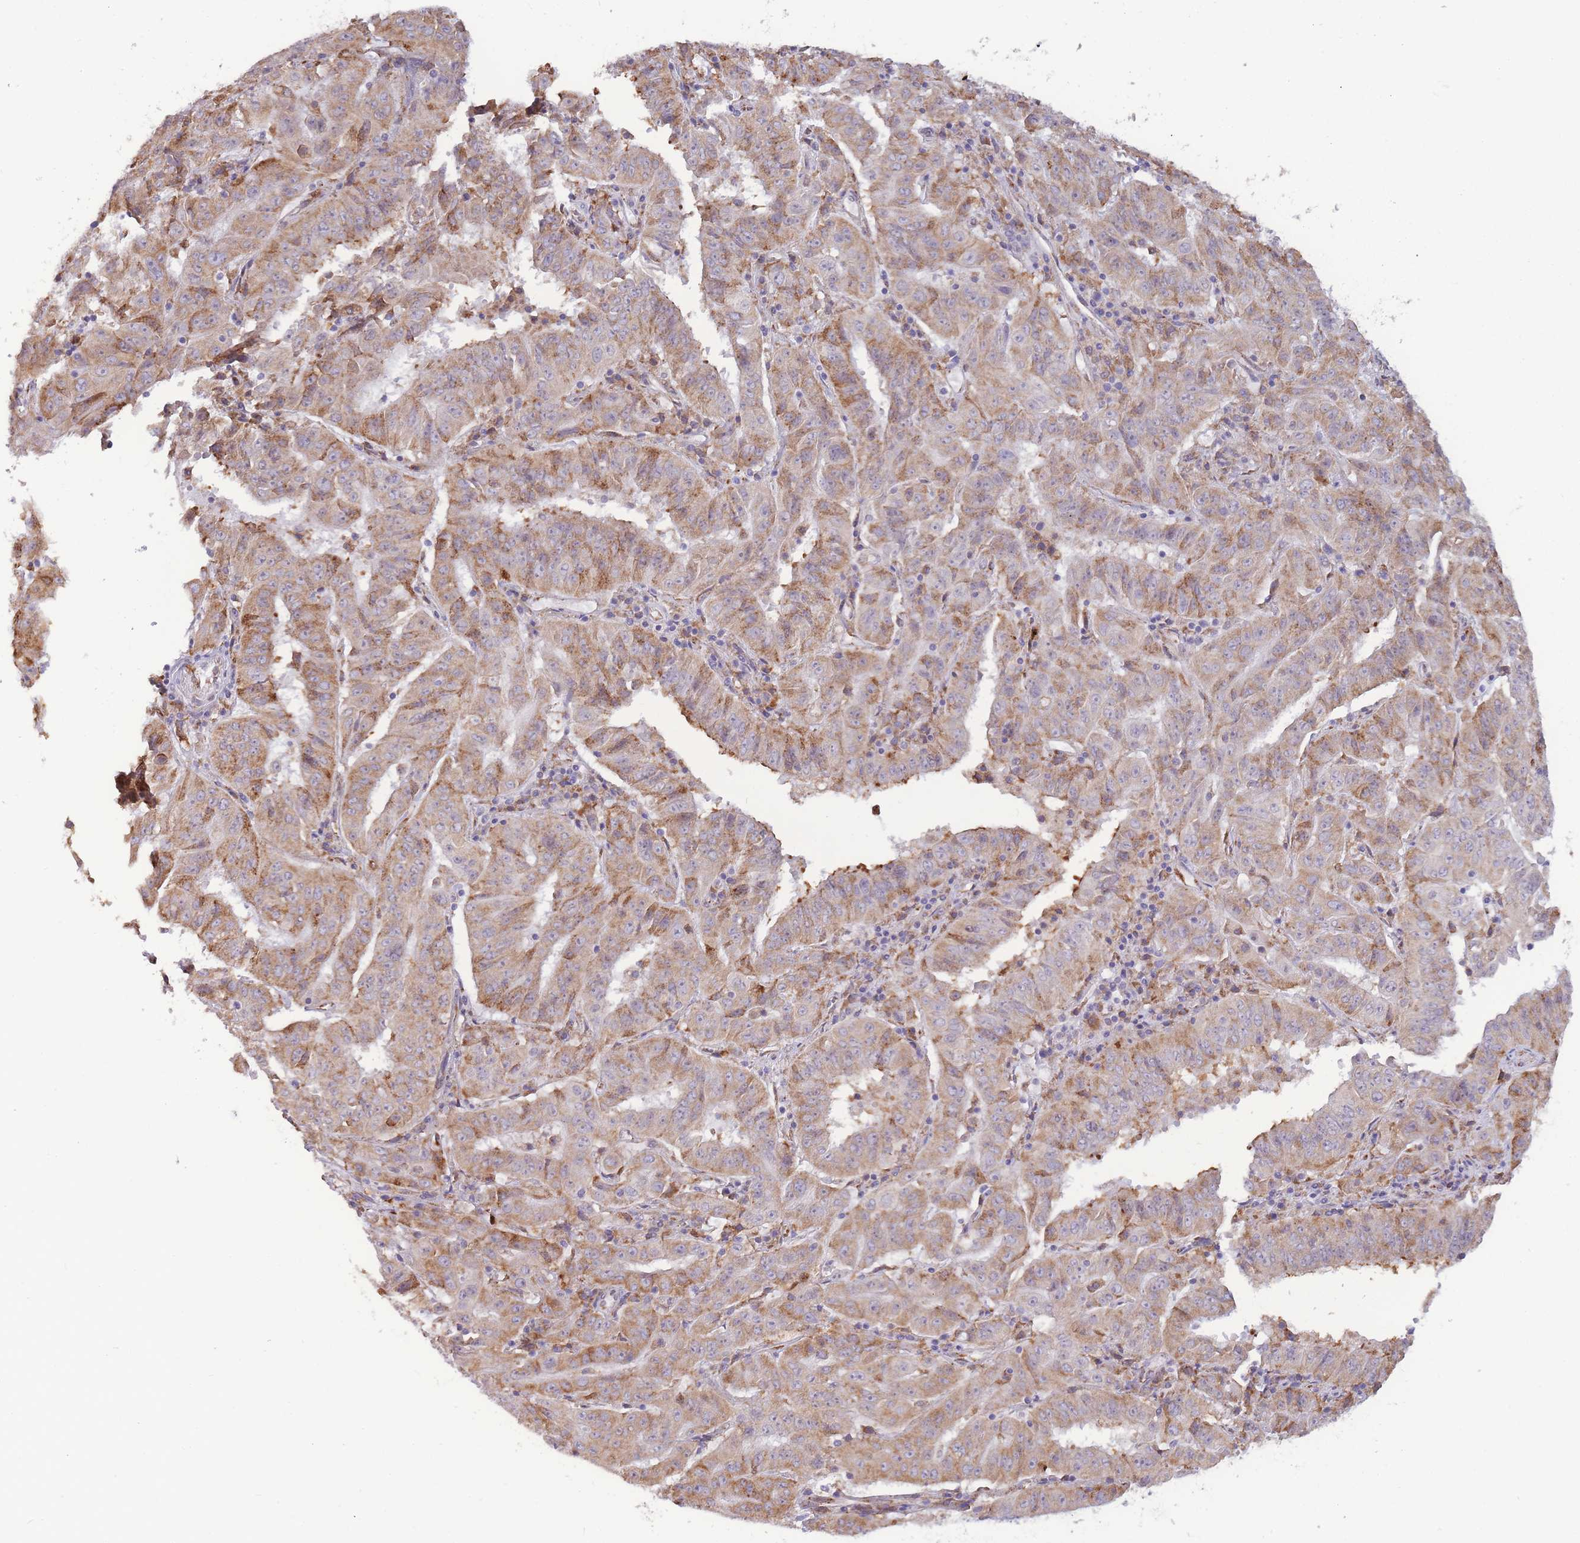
{"staining": {"intensity": "moderate", "quantity": ">75%", "location": "cytoplasmic/membranous"}, "tissue": "pancreatic cancer", "cell_type": "Tumor cells", "image_type": "cancer", "snomed": [{"axis": "morphology", "description": "Adenocarcinoma, NOS"}, {"axis": "topography", "description": "Pancreas"}], "caption": "Immunohistochemistry (IHC) histopathology image of pancreatic cancer stained for a protein (brown), which exhibits medium levels of moderate cytoplasmic/membranous expression in about >75% of tumor cells.", "gene": "TRAPPC5", "patient": {"sex": "male", "age": 63}}